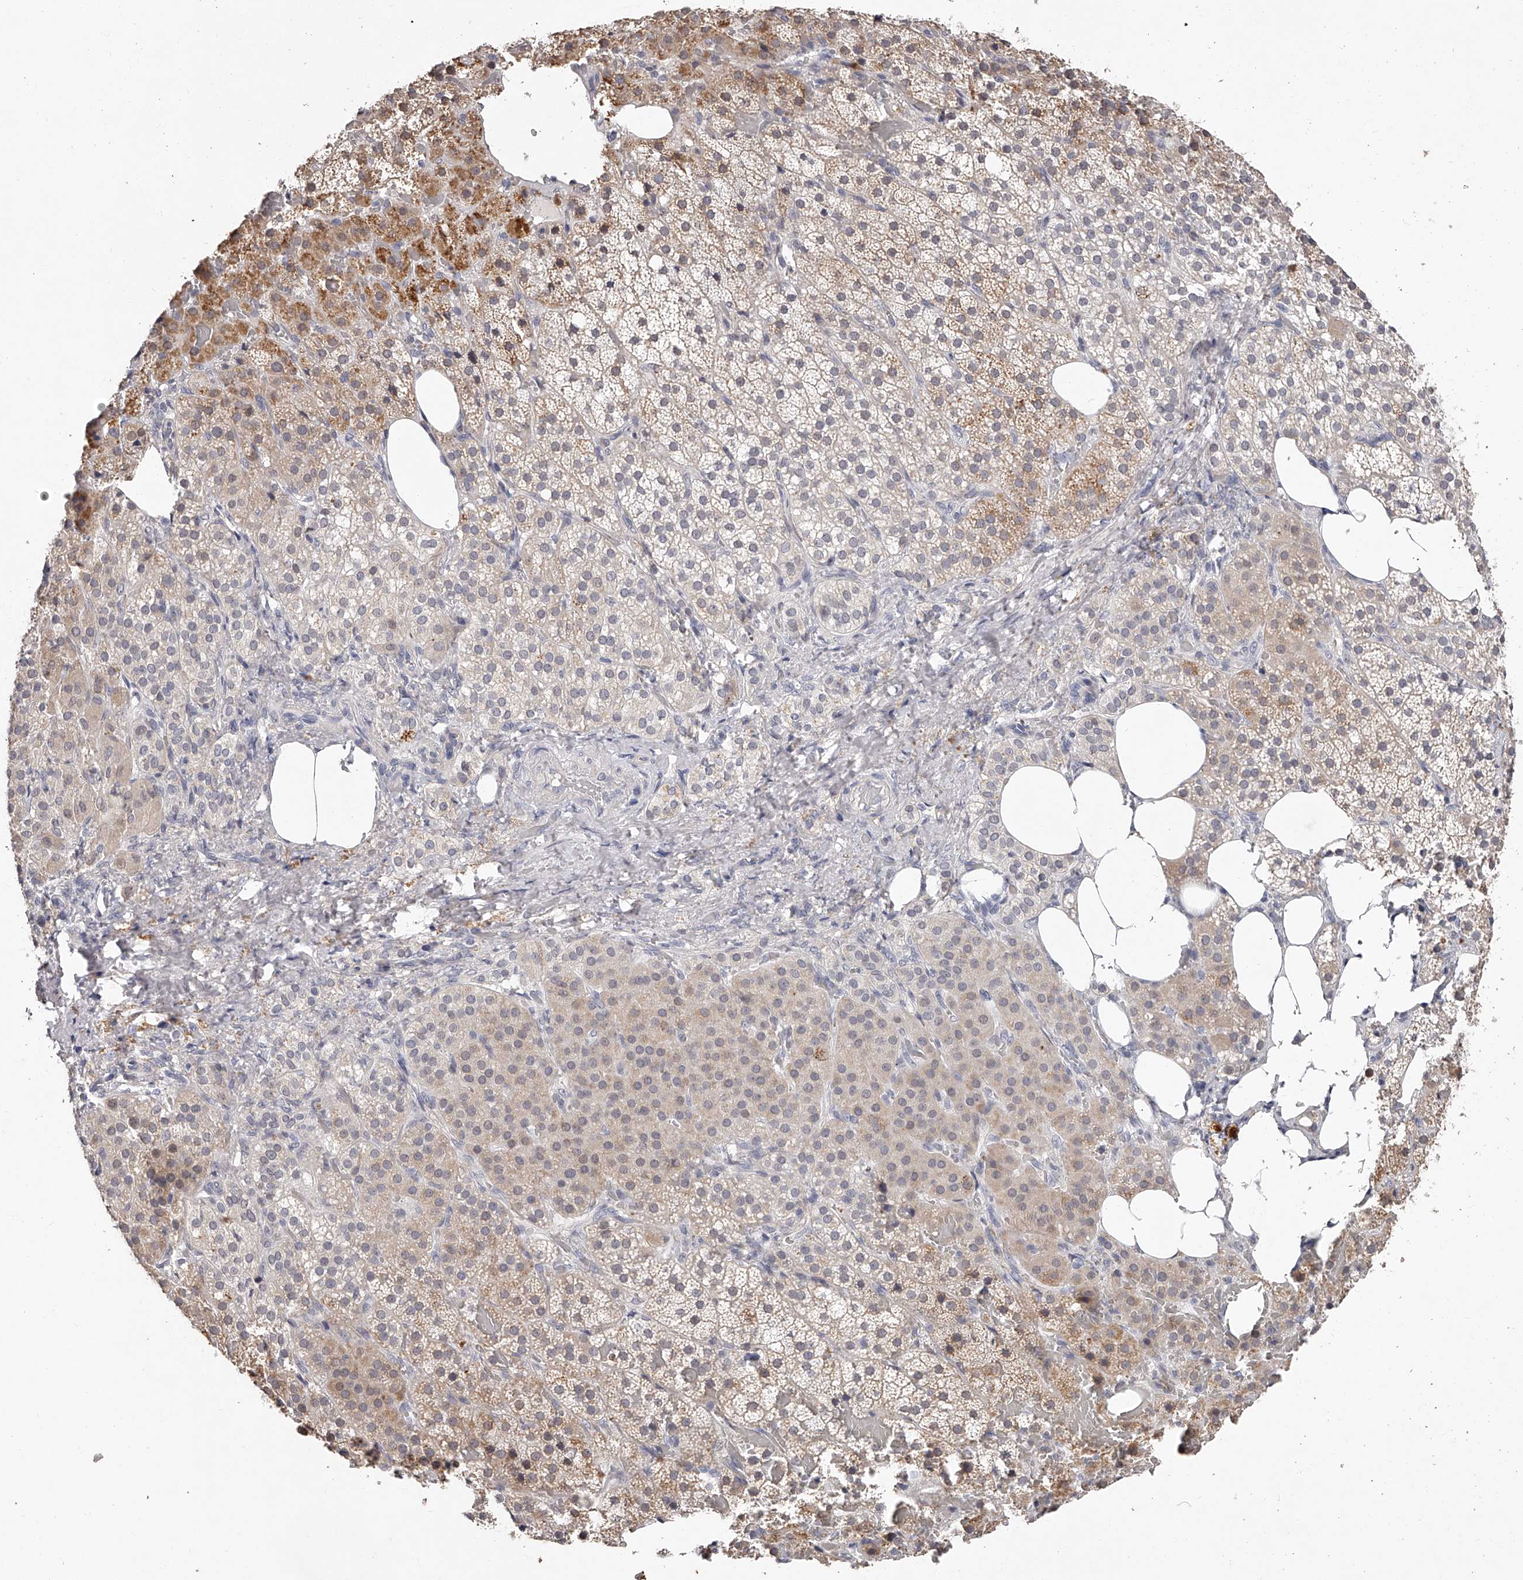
{"staining": {"intensity": "moderate", "quantity": "25%-75%", "location": "cytoplasmic/membranous"}, "tissue": "adrenal gland", "cell_type": "Glandular cells", "image_type": "normal", "snomed": [{"axis": "morphology", "description": "Normal tissue, NOS"}, {"axis": "topography", "description": "Adrenal gland"}], "caption": "This is a histology image of immunohistochemistry staining of normal adrenal gland, which shows moderate positivity in the cytoplasmic/membranous of glandular cells.", "gene": "NT5DC1", "patient": {"sex": "female", "age": 59}}